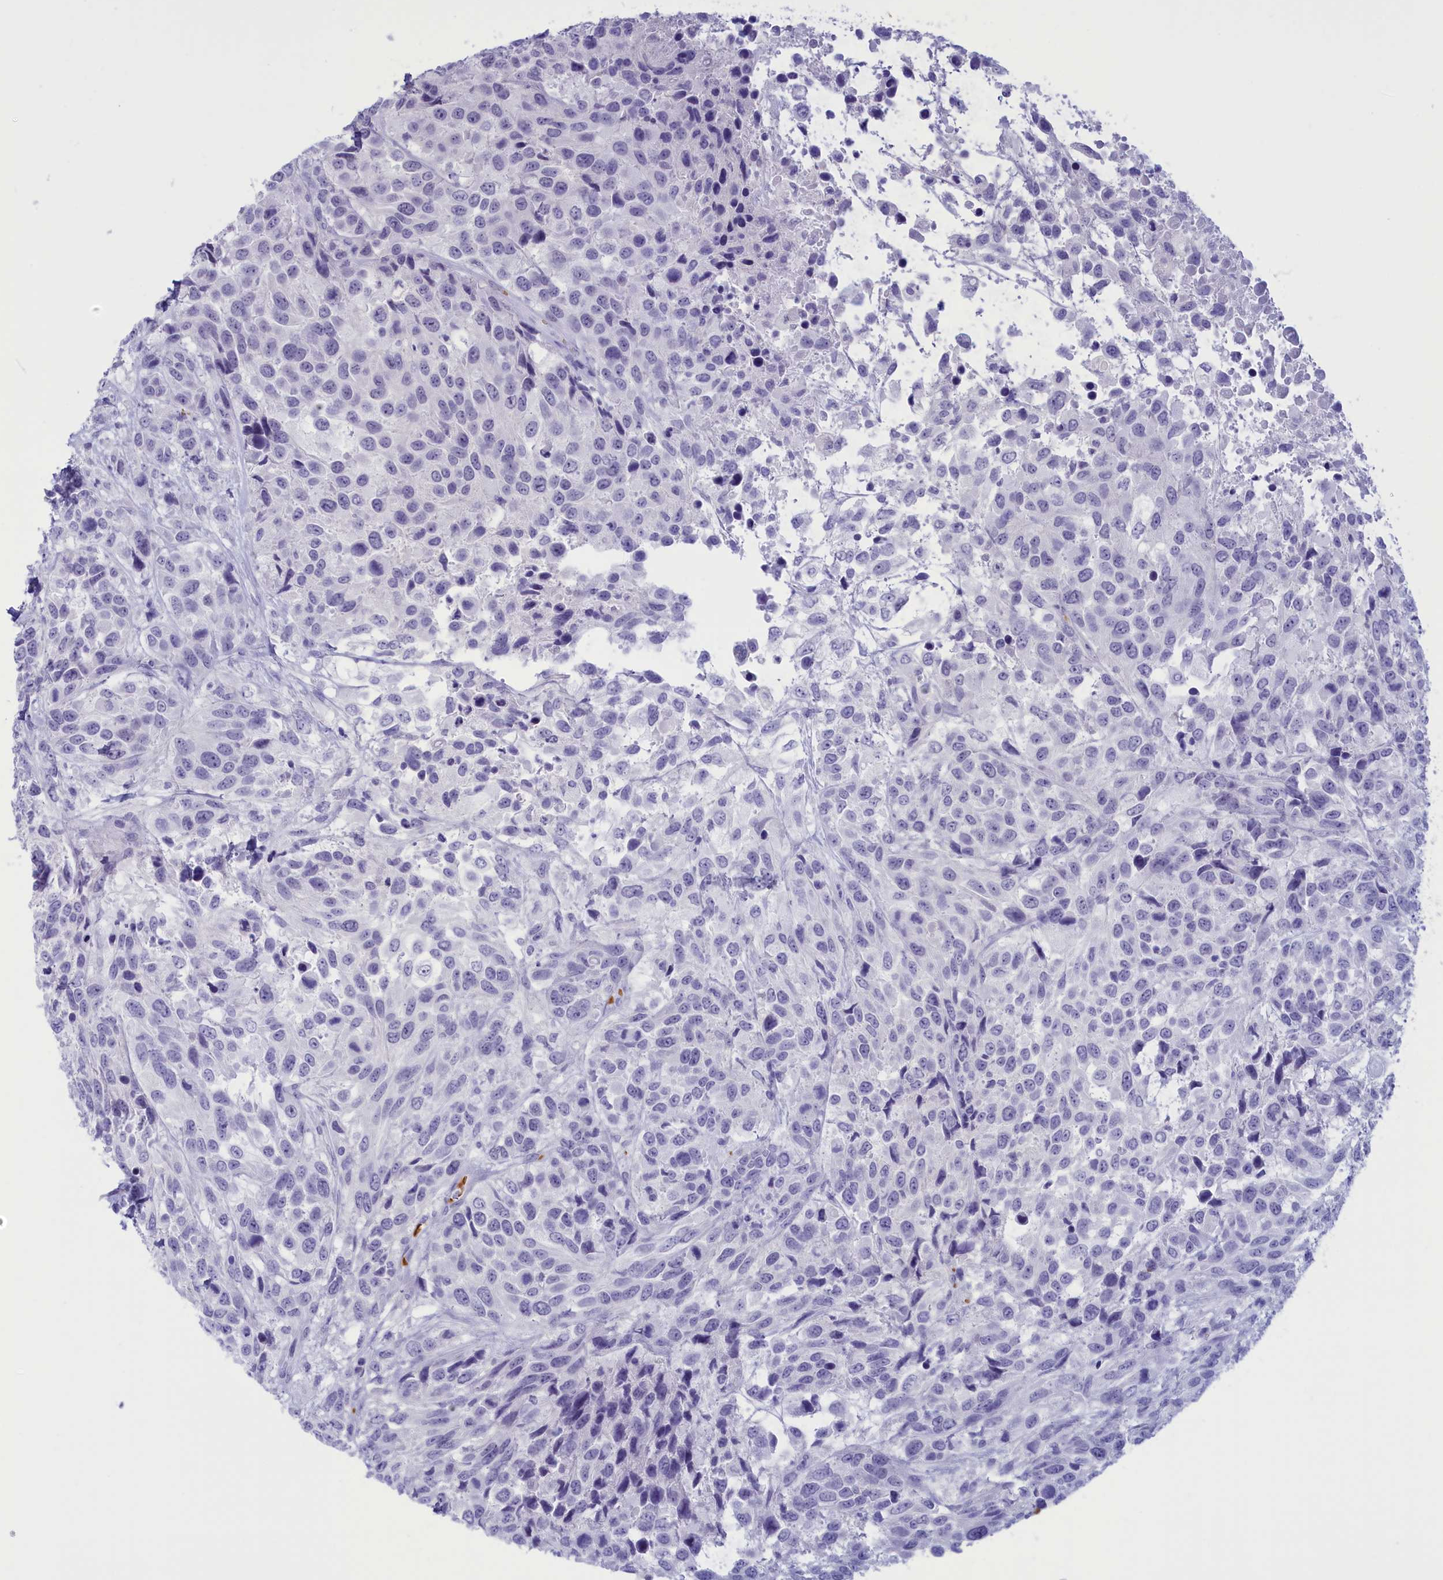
{"staining": {"intensity": "negative", "quantity": "none", "location": "none"}, "tissue": "urothelial cancer", "cell_type": "Tumor cells", "image_type": "cancer", "snomed": [{"axis": "morphology", "description": "Urothelial carcinoma, High grade"}, {"axis": "topography", "description": "Urinary bladder"}], "caption": "IHC photomicrograph of high-grade urothelial carcinoma stained for a protein (brown), which demonstrates no staining in tumor cells.", "gene": "GAPDHS", "patient": {"sex": "female", "age": 70}}